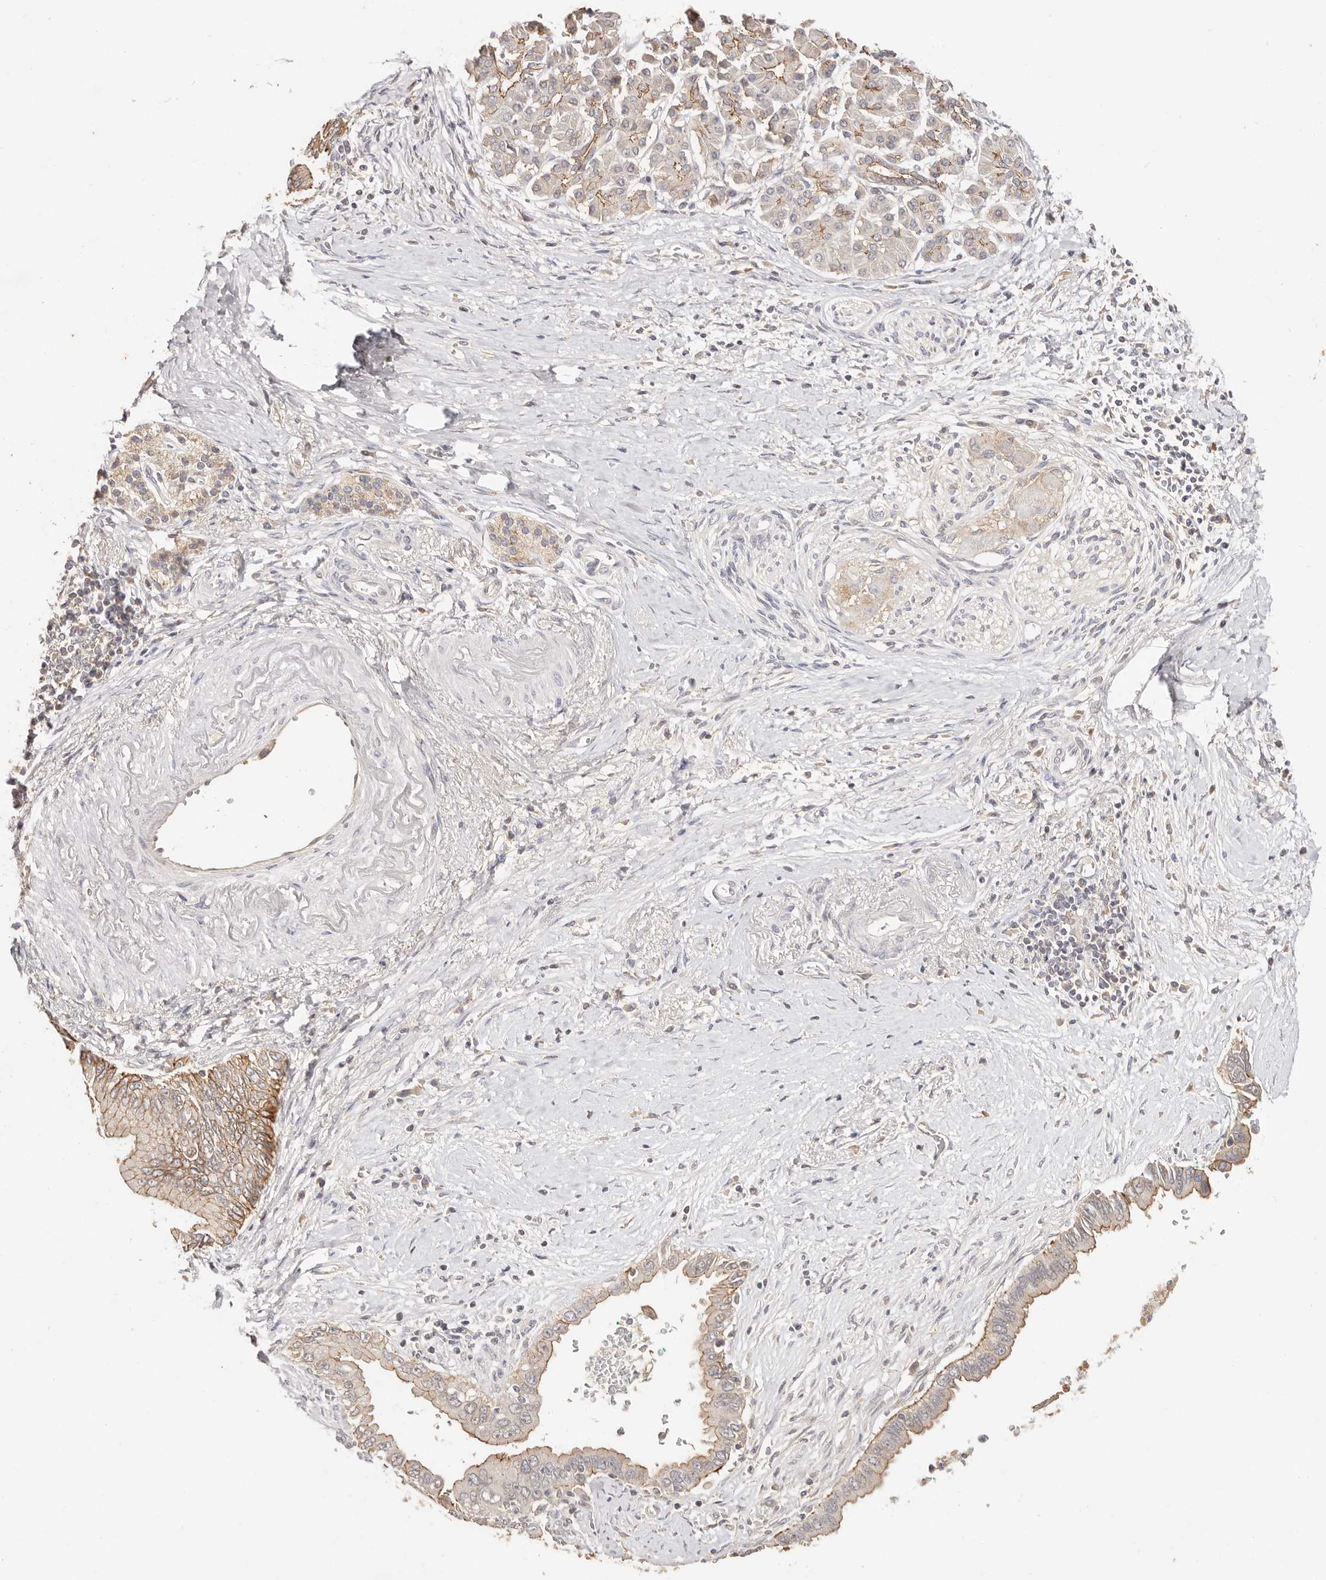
{"staining": {"intensity": "moderate", "quantity": "<25%", "location": "cytoplasmic/membranous"}, "tissue": "pancreatic cancer", "cell_type": "Tumor cells", "image_type": "cancer", "snomed": [{"axis": "morphology", "description": "Adenocarcinoma, NOS"}, {"axis": "topography", "description": "Pancreas"}], "caption": "Moderate cytoplasmic/membranous protein staining is appreciated in approximately <25% of tumor cells in adenocarcinoma (pancreatic).", "gene": "CXADR", "patient": {"sex": "male", "age": 78}}